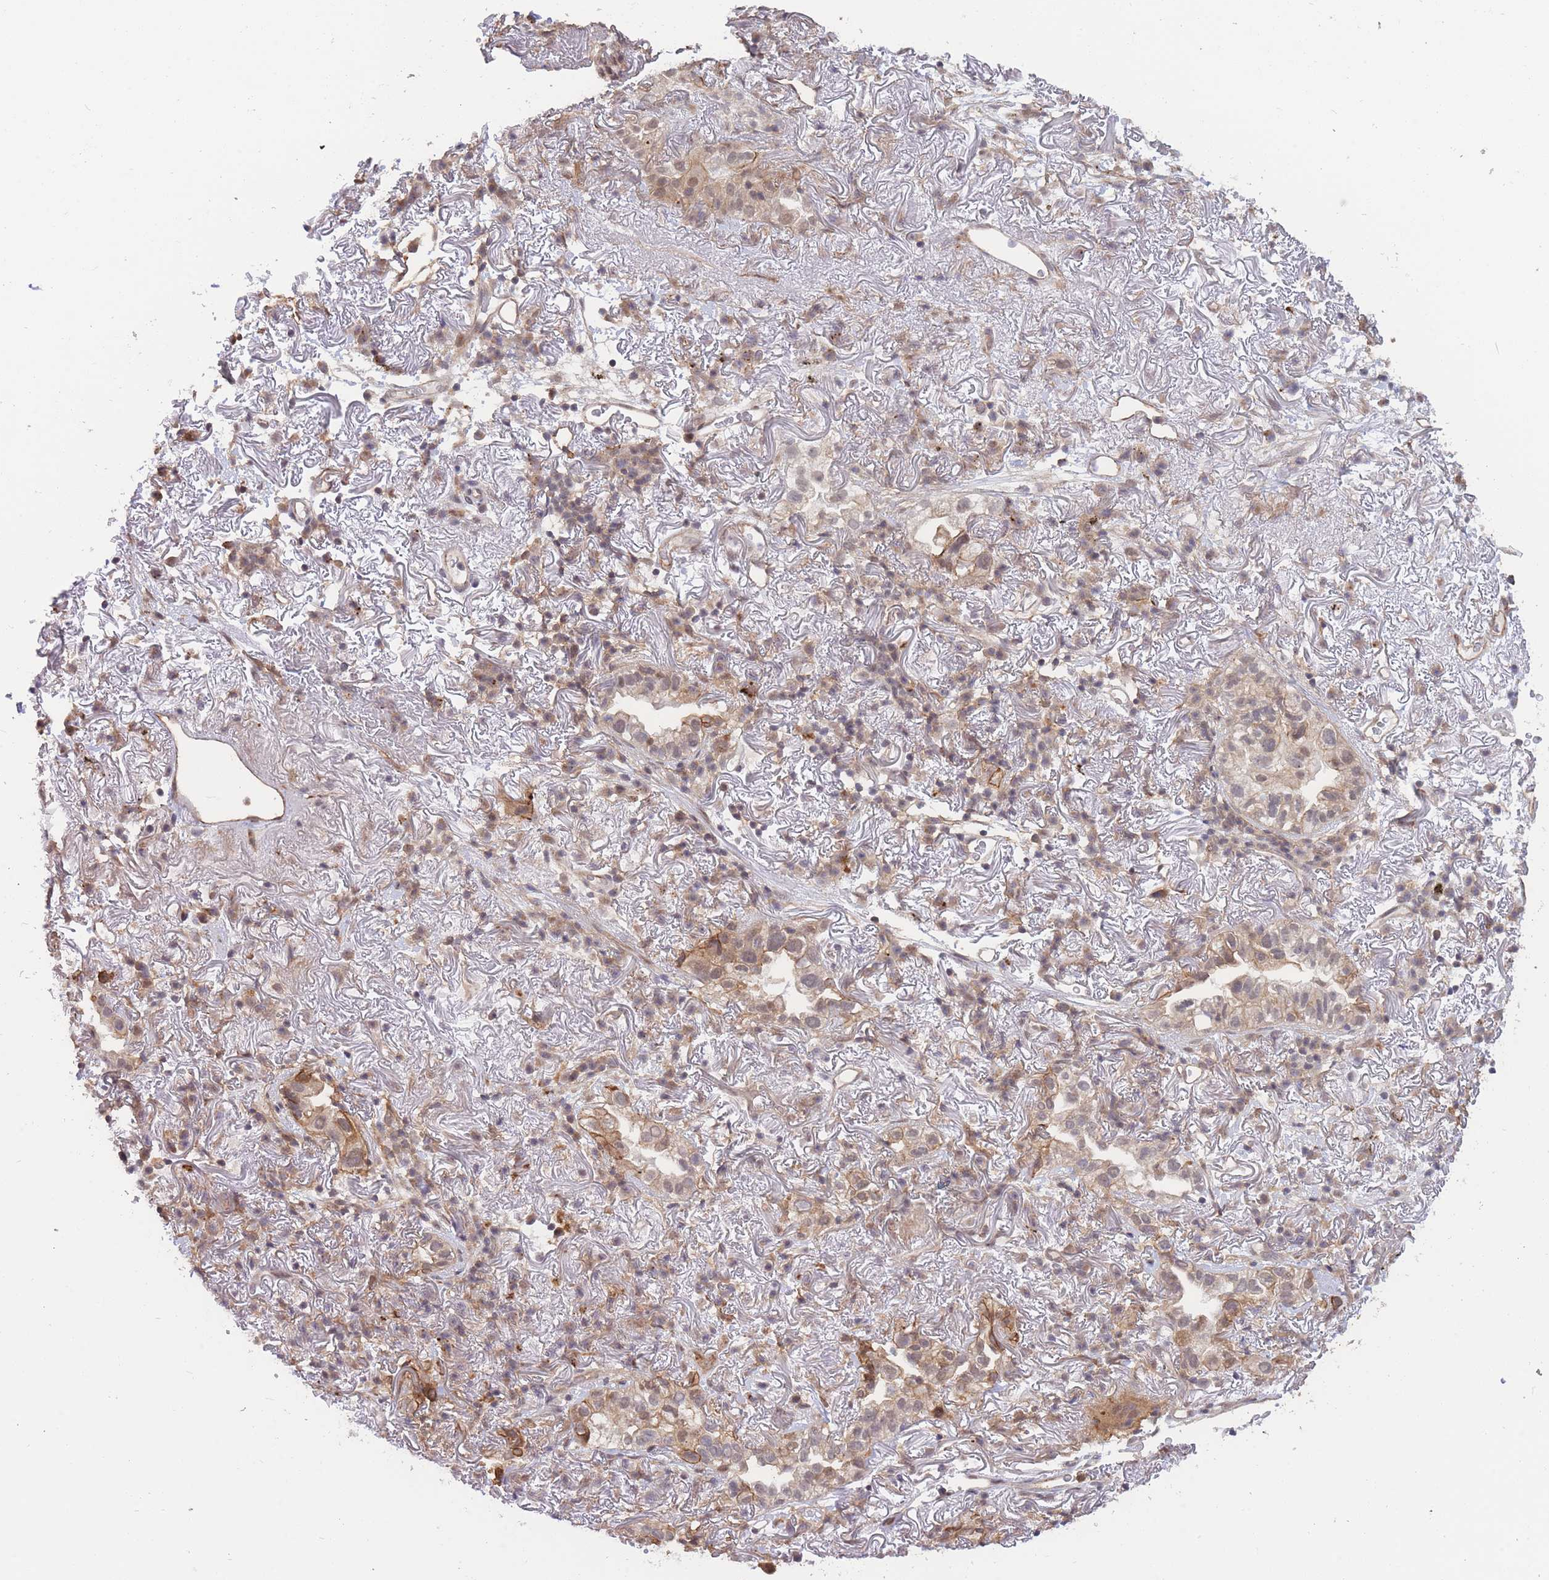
{"staining": {"intensity": "moderate", "quantity": "25%-75%", "location": "cytoplasmic/membranous,nuclear"}, "tissue": "lung cancer", "cell_type": "Tumor cells", "image_type": "cancer", "snomed": [{"axis": "morphology", "description": "Adenocarcinoma, NOS"}, {"axis": "topography", "description": "Lung"}], "caption": "Brown immunohistochemical staining in human lung cancer exhibits moderate cytoplasmic/membranous and nuclear staining in about 25%-75% of tumor cells.", "gene": "BOD1L1", "patient": {"sex": "female", "age": 69}}